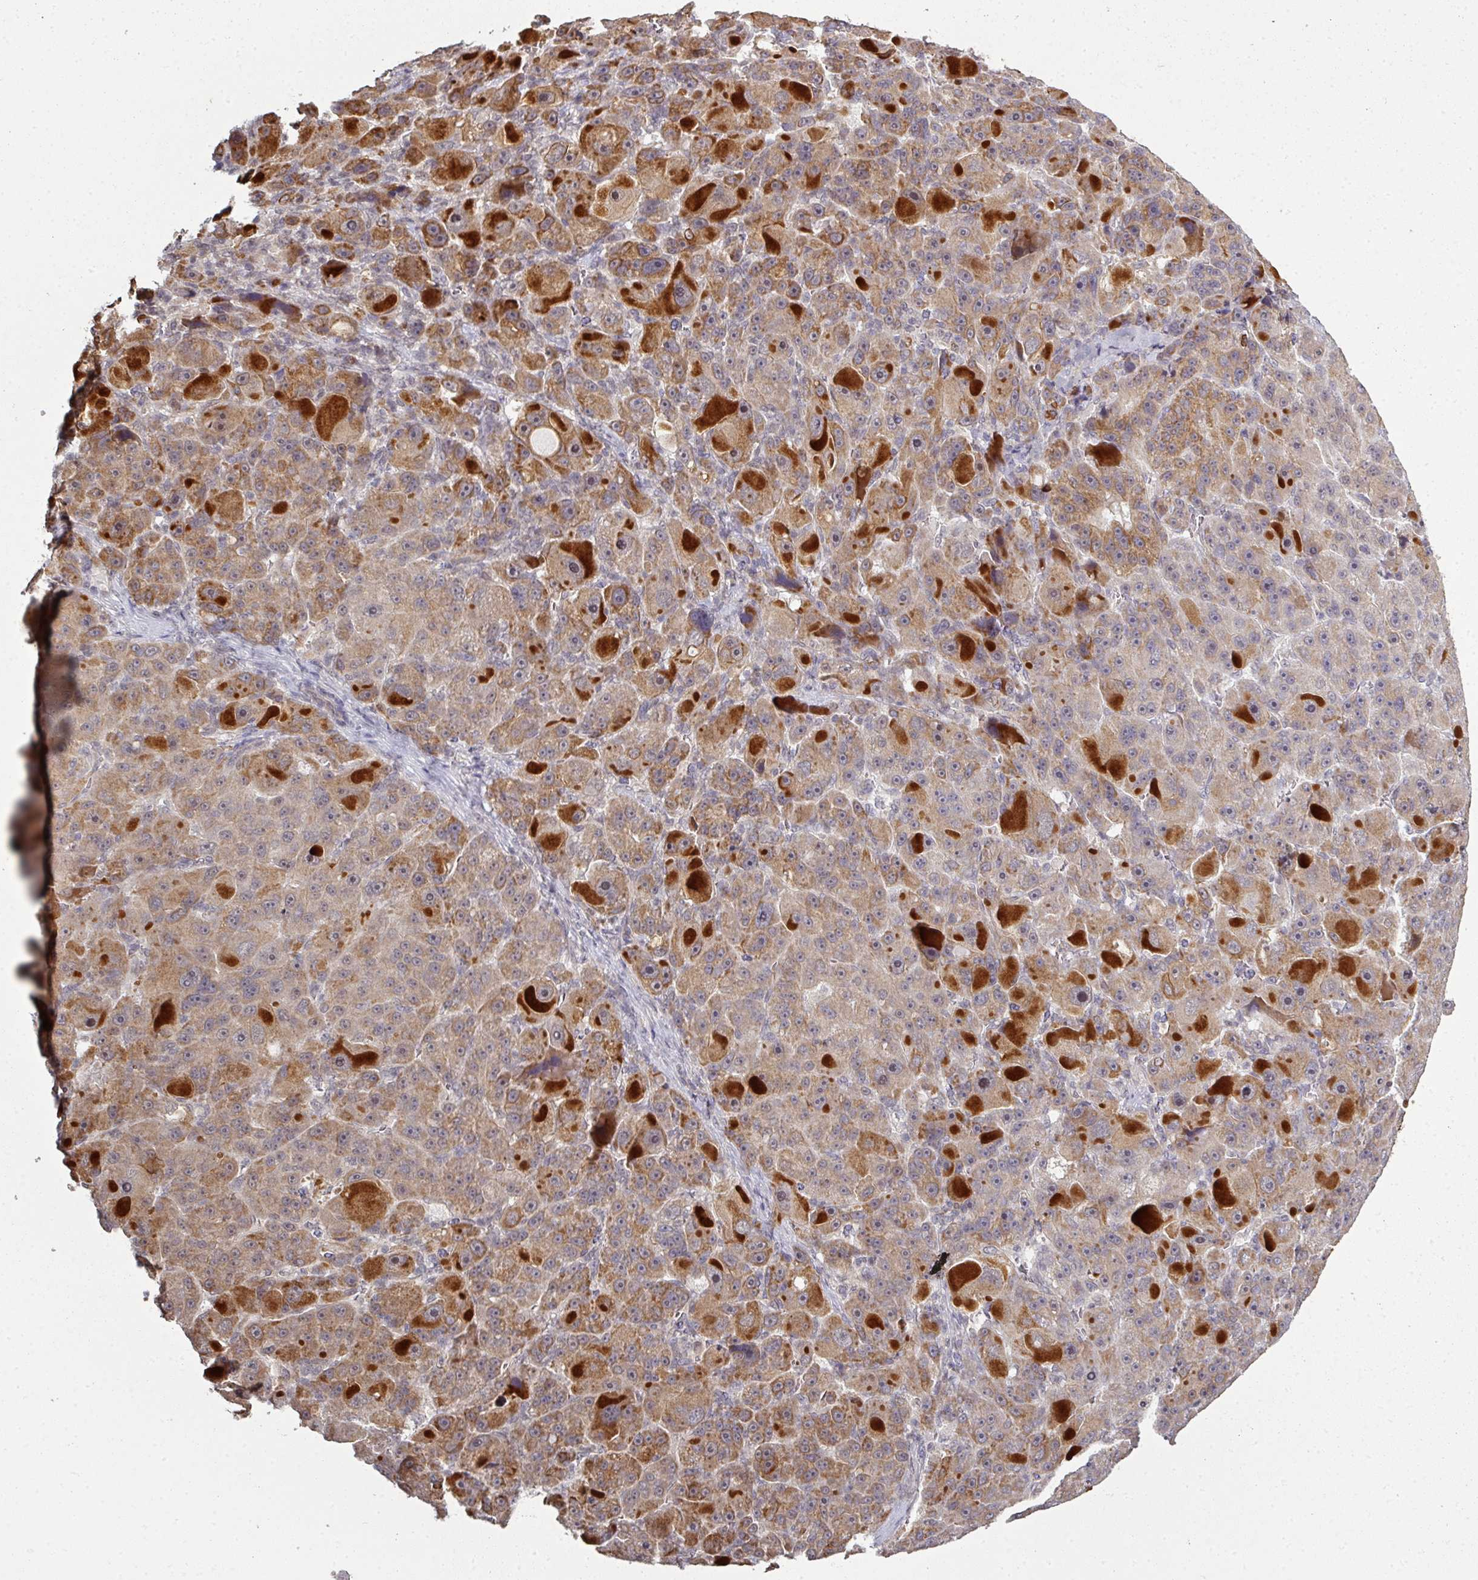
{"staining": {"intensity": "moderate", "quantity": "25%-75%", "location": "cytoplasmic/membranous"}, "tissue": "liver cancer", "cell_type": "Tumor cells", "image_type": "cancer", "snomed": [{"axis": "morphology", "description": "Carcinoma, Hepatocellular, NOS"}, {"axis": "topography", "description": "Liver"}], "caption": "Human liver cancer (hepatocellular carcinoma) stained with a brown dye displays moderate cytoplasmic/membranous positive positivity in about 25%-75% of tumor cells.", "gene": "GTF2H3", "patient": {"sex": "male", "age": 76}}